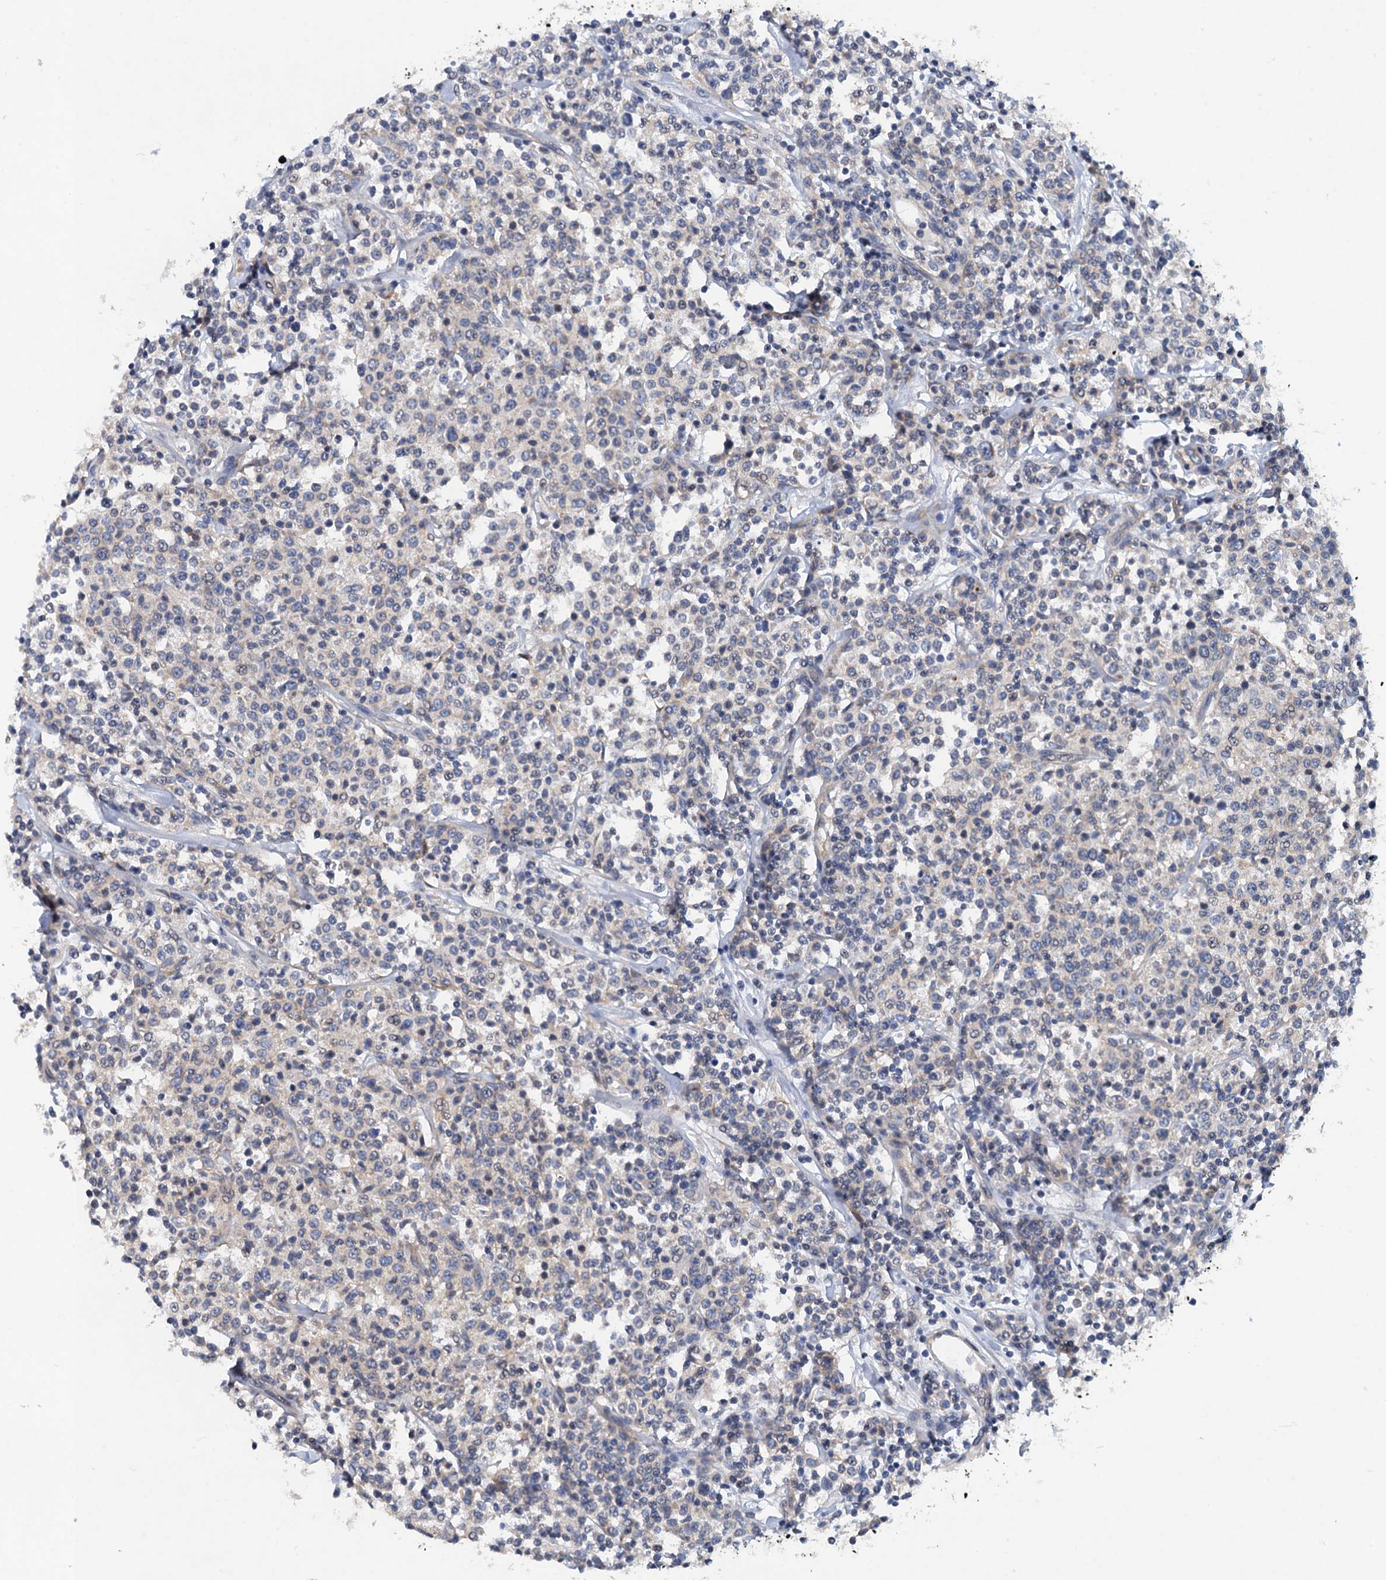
{"staining": {"intensity": "negative", "quantity": "none", "location": "none"}, "tissue": "lymphoma", "cell_type": "Tumor cells", "image_type": "cancer", "snomed": [{"axis": "morphology", "description": "Malignant lymphoma, non-Hodgkin's type, Low grade"}, {"axis": "topography", "description": "Small intestine"}], "caption": "Lymphoma stained for a protein using IHC displays no staining tumor cells.", "gene": "NBEA", "patient": {"sex": "female", "age": 59}}